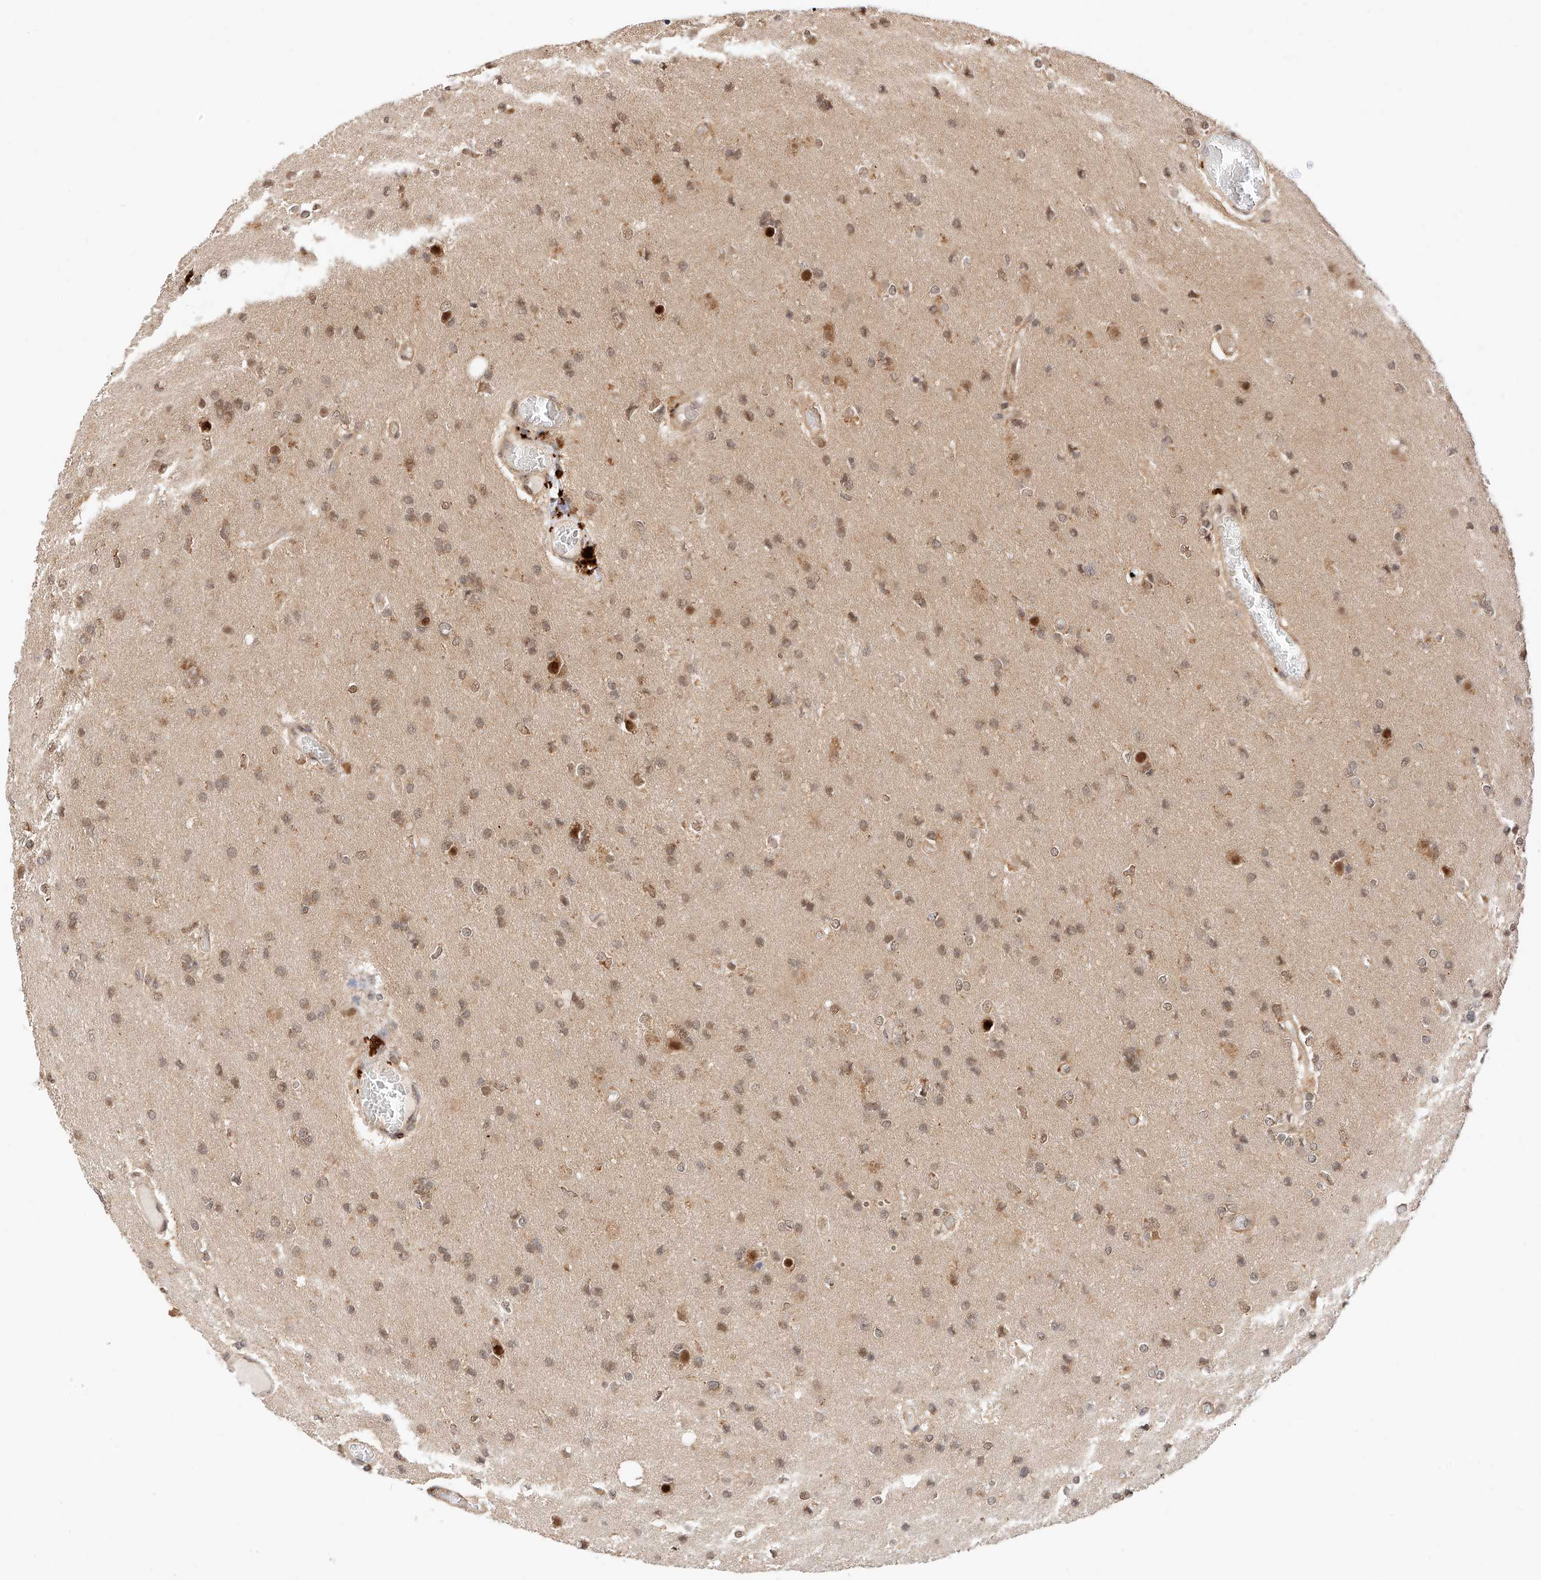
{"staining": {"intensity": "weak", "quantity": ">75%", "location": "cytoplasmic/membranous,nuclear"}, "tissue": "glioma", "cell_type": "Tumor cells", "image_type": "cancer", "snomed": [{"axis": "morphology", "description": "Glioma, malignant, High grade"}, {"axis": "topography", "description": "Cerebral cortex"}], "caption": "A low amount of weak cytoplasmic/membranous and nuclear staining is seen in about >75% of tumor cells in malignant glioma (high-grade) tissue.", "gene": "EIF4H", "patient": {"sex": "female", "age": 36}}